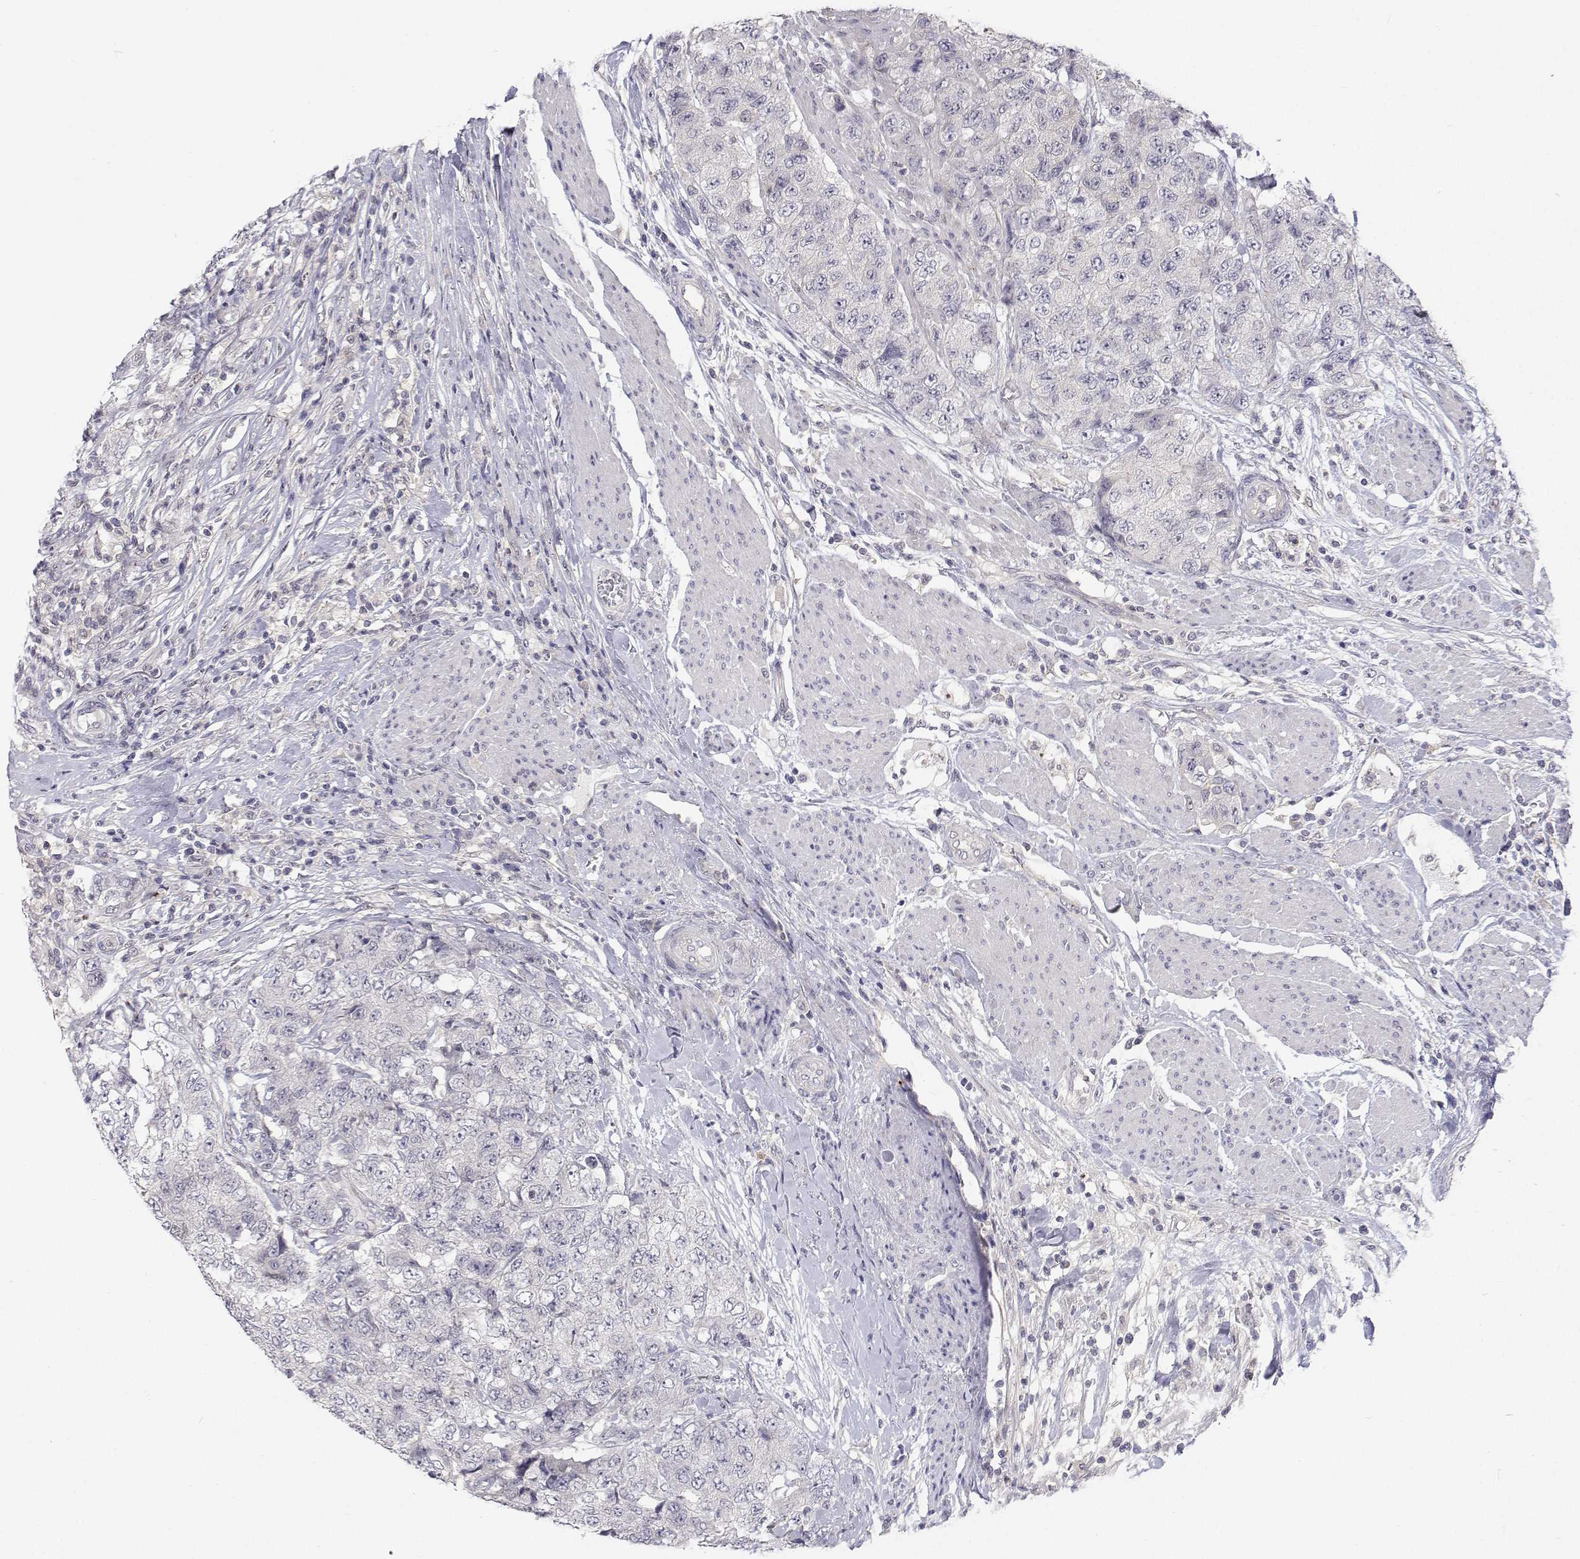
{"staining": {"intensity": "negative", "quantity": "none", "location": "none"}, "tissue": "urothelial cancer", "cell_type": "Tumor cells", "image_type": "cancer", "snomed": [{"axis": "morphology", "description": "Urothelial carcinoma, High grade"}, {"axis": "topography", "description": "Urinary bladder"}], "caption": "High power microscopy histopathology image of an immunohistochemistry (IHC) image of urothelial cancer, revealing no significant positivity in tumor cells.", "gene": "MYPN", "patient": {"sex": "female", "age": 78}}